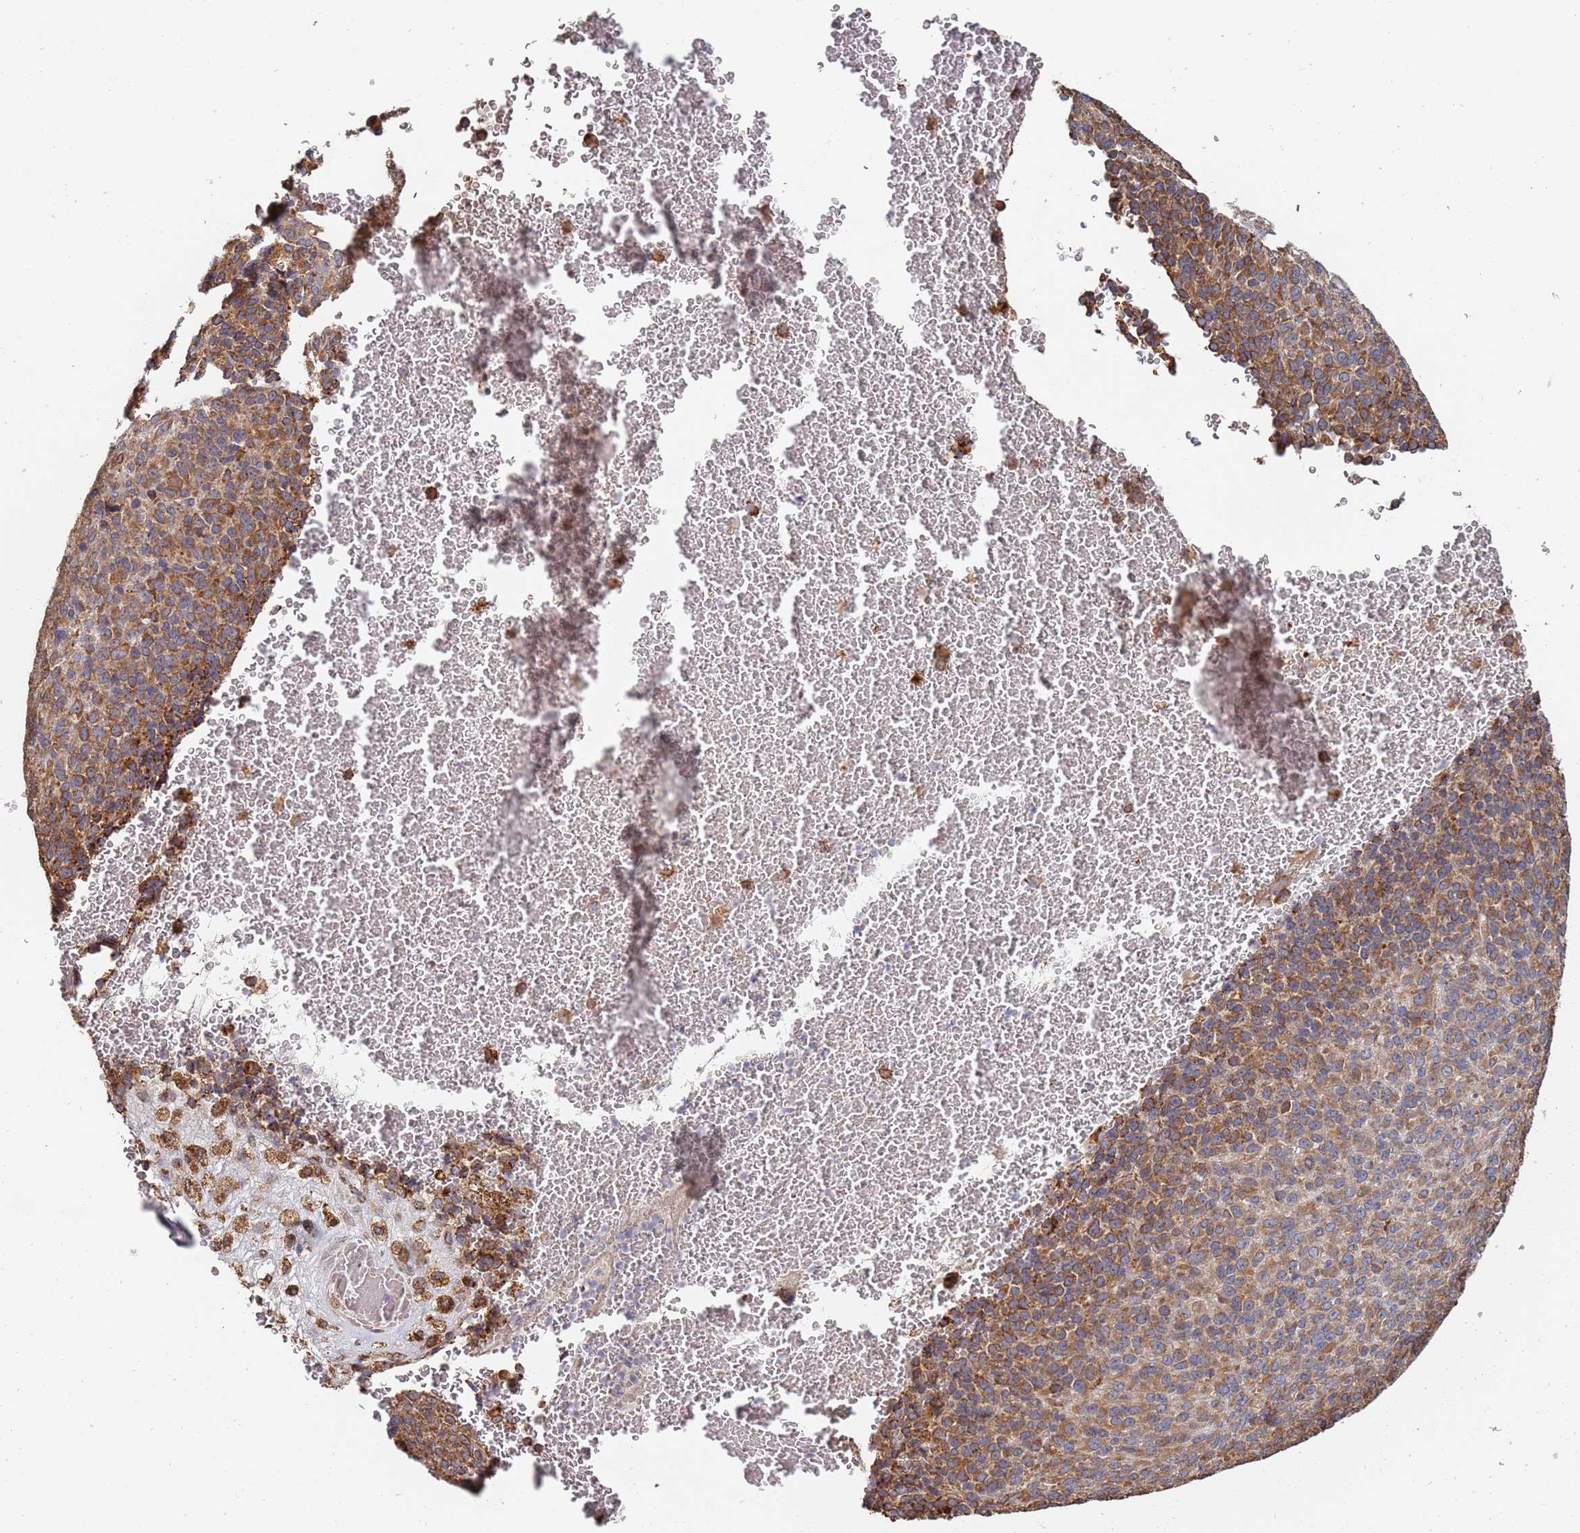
{"staining": {"intensity": "moderate", "quantity": ">75%", "location": "cytoplasmic/membranous"}, "tissue": "melanoma", "cell_type": "Tumor cells", "image_type": "cancer", "snomed": [{"axis": "morphology", "description": "Malignant melanoma, Metastatic site"}, {"axis": "topography", "description": "Brain"}], "caption": "Tumor cells display medium levels of moderate cytoplasmic/membranous positivity in approximately >75% of cells in melanoma.", "gene": "VRK2", "patient": {"sex": "female", "age": 56}}